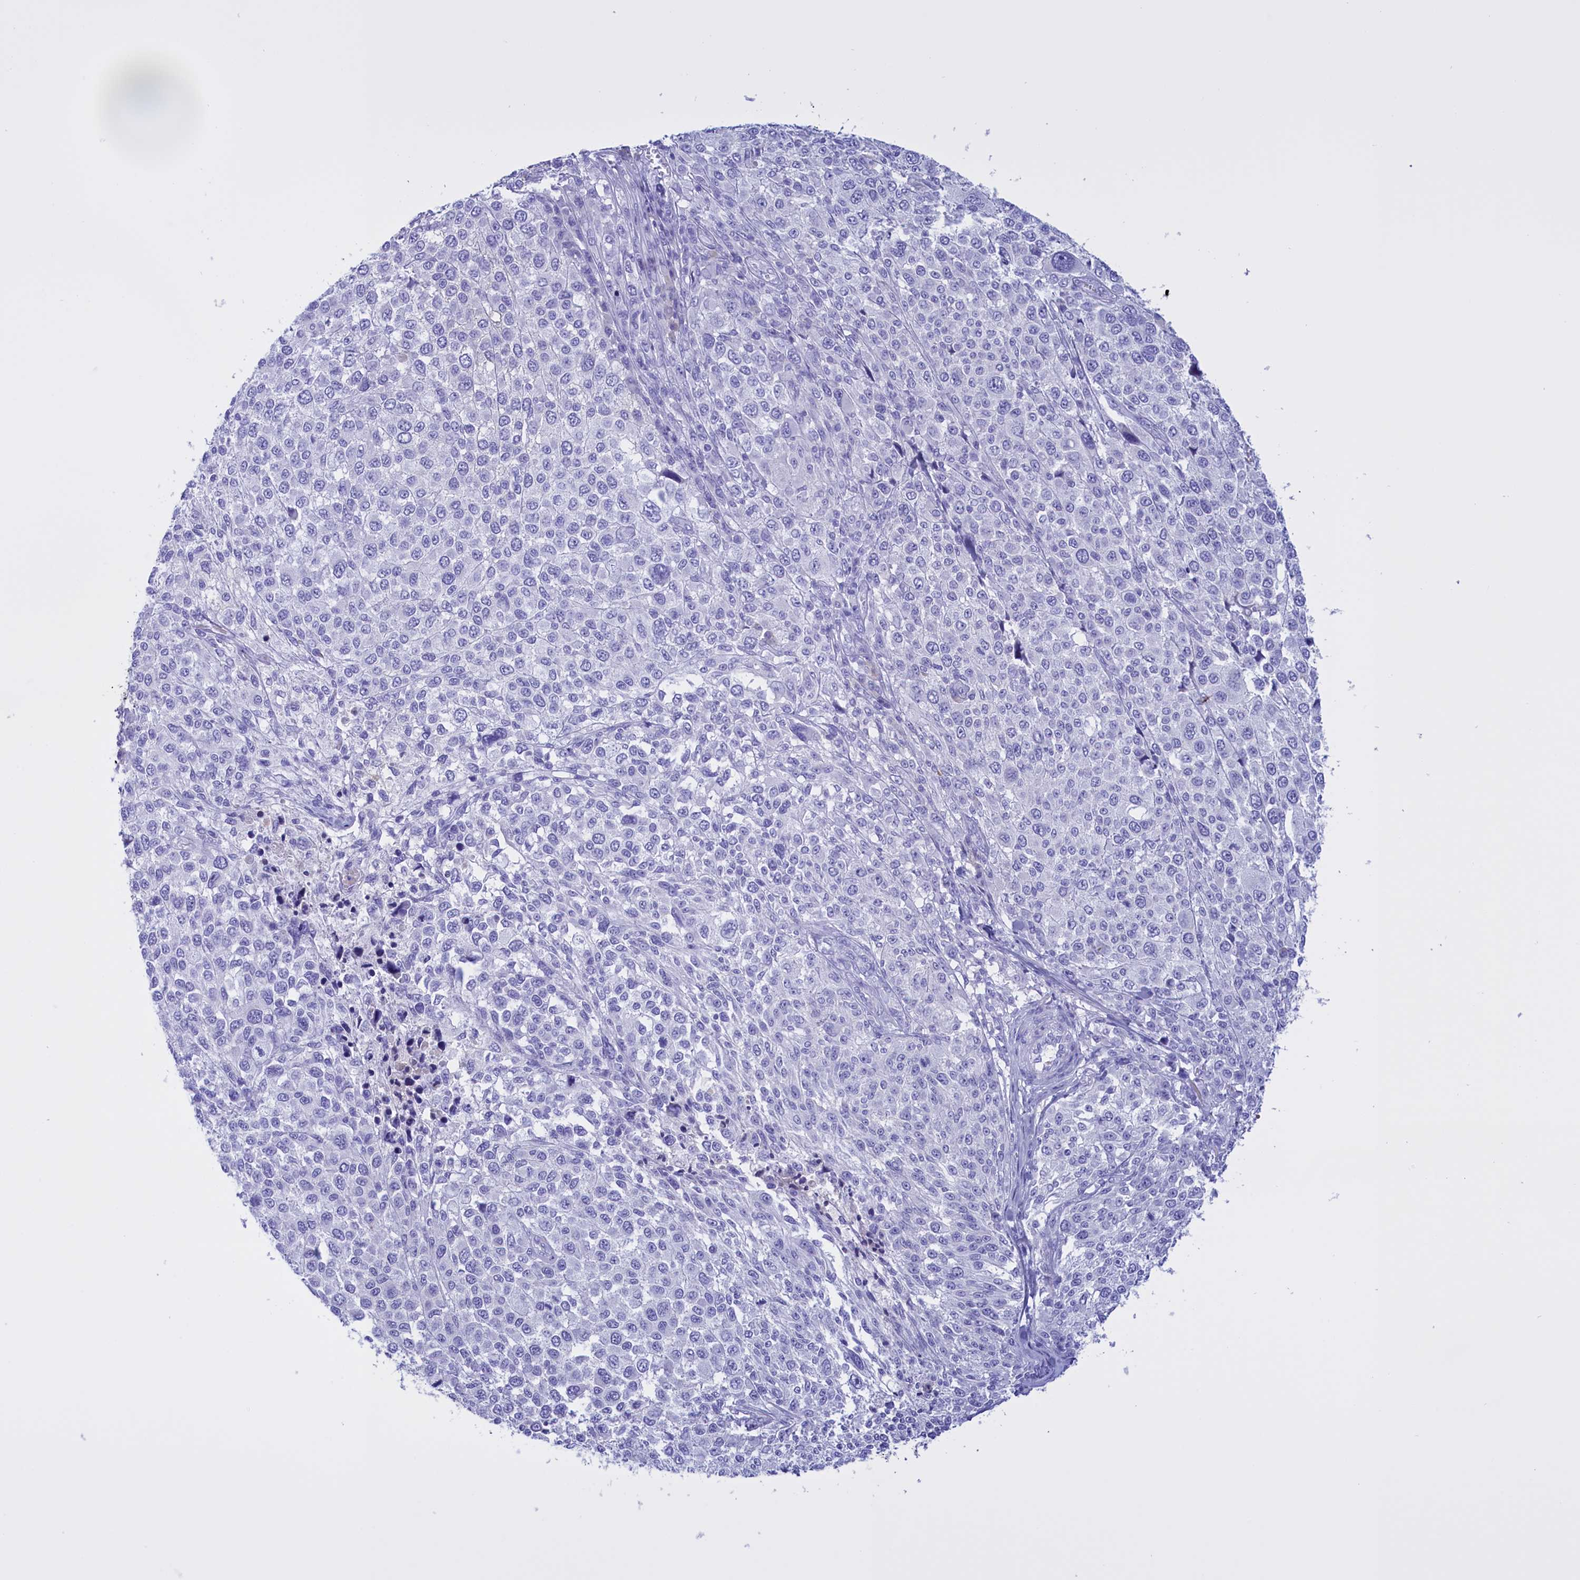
{"staining": {"intensity": "negative", "quantity": "none", "location": "none"}, "tissue": "melanoma", "cell_type": "Tumor cells", "image_type": "cancer", "snomed": [{"axis": "morphology", "description": "Malignant melanoma, NOS"}, {"axis": "topography", "description": "Skin of trunk"}], "caption": "Tumor cells show no significant staining in melanoma.", "gene": "PROK2", "patient": {"sex": "male", "age": 71}}